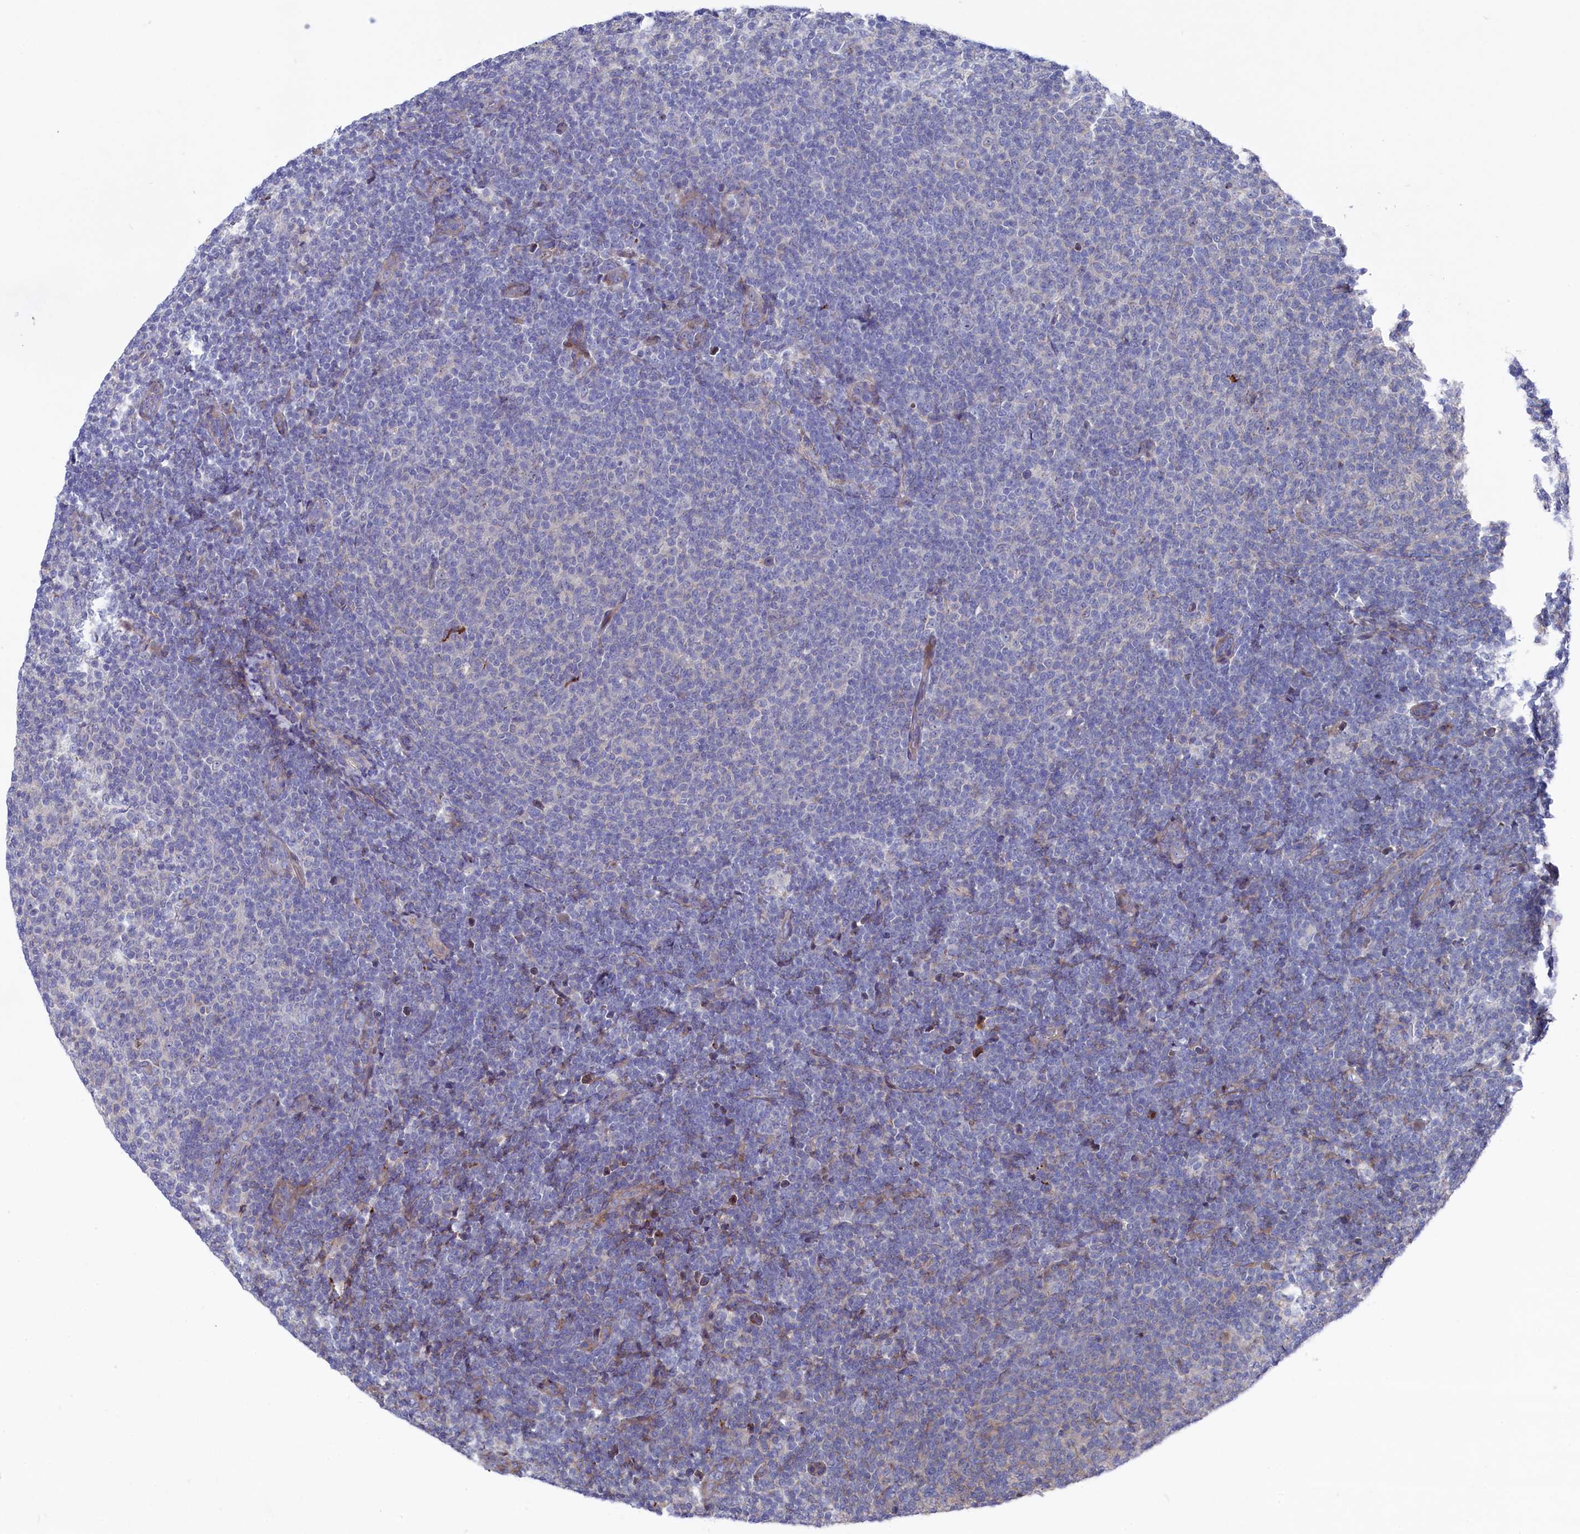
{"staining": {"intensity": "weak", "quantity": "<25%", "location": "cytoplasmic/membranous"}, "tissue": "lymphoma", "cell_type": "Tumor cells", "image_type": "cancer", "snomed": [{"axis": "morphology", "description": "Malignant lymphoma, non-Hodgkin's type, Low grade"}, {"axis": "topography", "description": "Lymph node"}], "caption": "Immunohistochemical staining of human lymphoma exhibits no significant staining in tumor cells.", "gene": "NUDT7", "patient": {"sex": "male", "age": 66}}